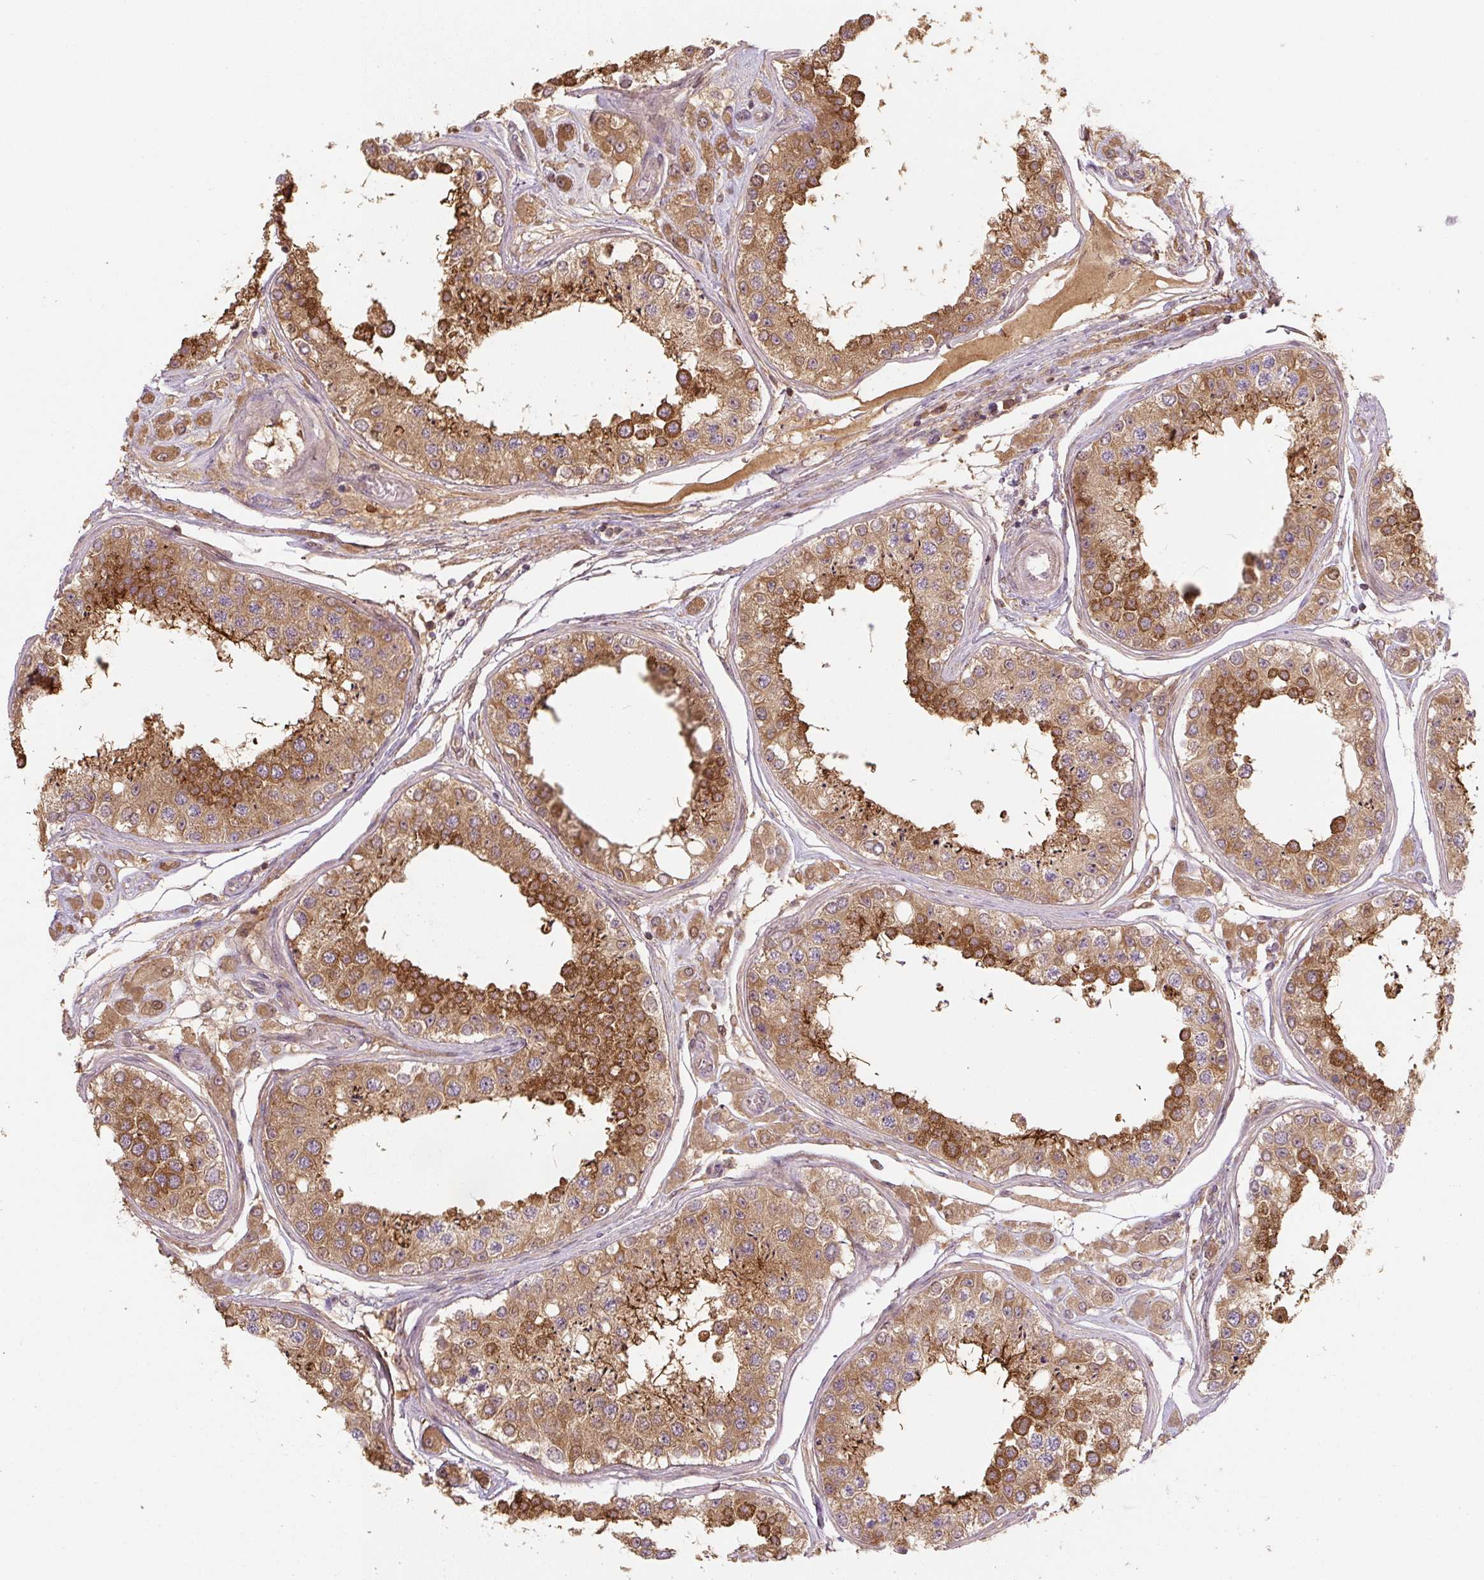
{"staining": {"intensity": "strong", "quantity": ">75%", "location": "cytoplasmic/membranous"}, "tissue": "testis", "cell_type": "Cells in seminiferous ducts", "image_type": "normal", "snomed": [{"axis": "morphology", "description": "Normal tissue, NOS"}, {"axis": "topography", "description": "Testis"}], "caption": "Protein analysis of benign testis displays strong cytoplasmic/membranous staining in about >75% of cells in seminiferous ducts. (DAB = brown stain, brightfield microscopy at high magnification).", "gene": "C2orf73", "patient": {"sex": "male", "age": 25}}